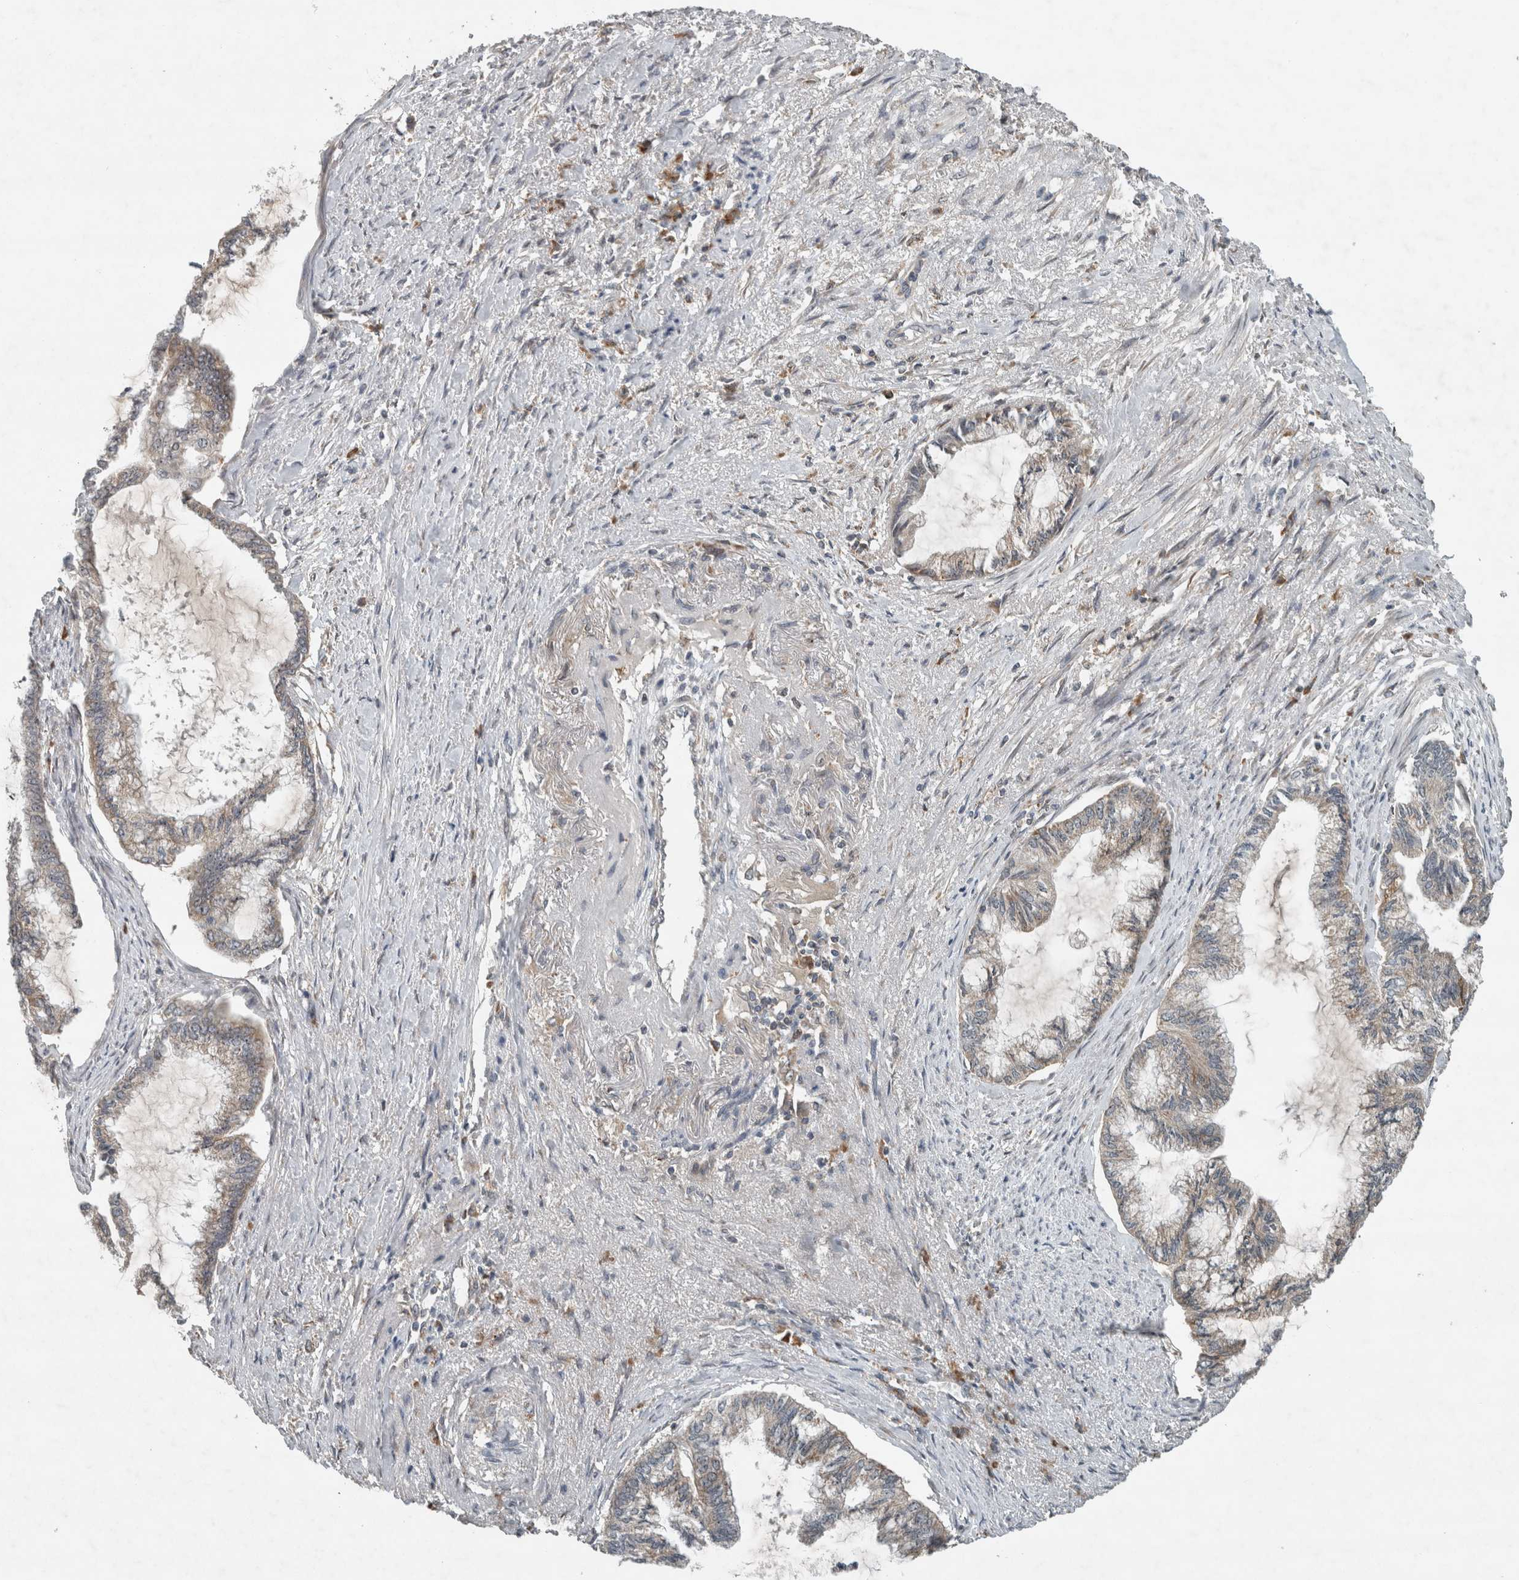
{"staining": {"intensity": "weak", "quantity": "25%-75%", "location": "cytoplasmic/membranous"}, "tissue": "endometrial cancer", "cell_type": "Tumor cells", "image_type": "cancer", "snomed": [{"axis": "morphology", "description": "Adenocarcinoma, NOS"}, {"axis": "topography", "description": "Endometrium"}], "caption": "Weak cytoplasmic/membranous expression is seen in about 25%-75% of tumor cells in endometrial adenocarcinoma.", "gene": "GPR137B", "patient": {"sex": "female", "age": 86}}